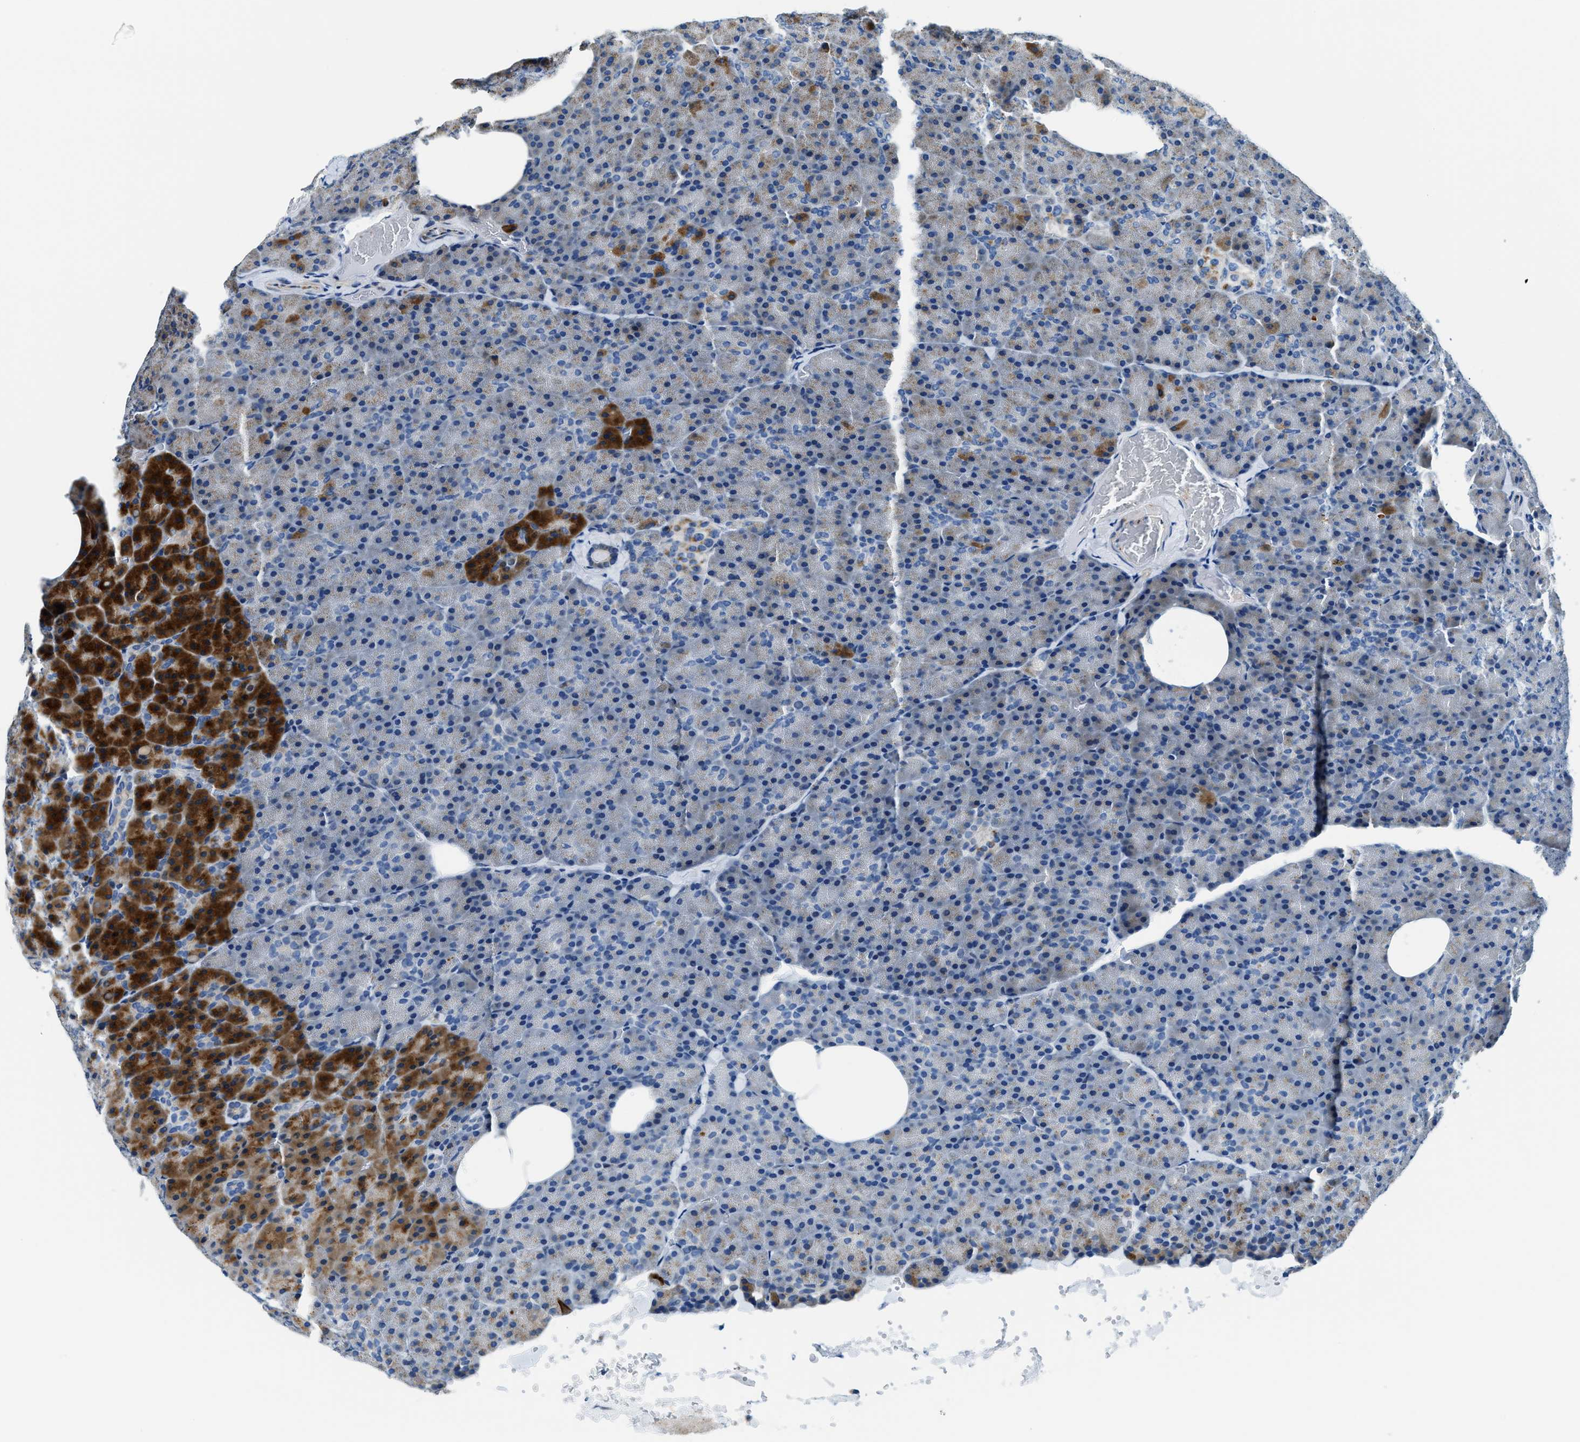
{"staining": {"intensity": "strong", "quantity": "25%-75%", "location": "cytoplasmic/membranous"}, "tissue": "pancreas", "cell_type": "Exocrine glandular cells", "image_type": "normal", "snomed": [{"axis": "morphology", "description": "Normal tissue, NOS"}, {"axis": "topography", "description": "Pancreas"}], "caption": "Immunohistochemical staining of benign human pancreas shows high levels of strong cytoplasmic/membranous positivity in approximately 25%-75% of exocrine glandular cells. The staining was performed using DAB to visualize the protein expression in brown, while the nuclei were stained in blue with hematoxylin (Magnification: 20x).", "gene": "FUT8", "patient": {"sex": "female", "age": 35}}